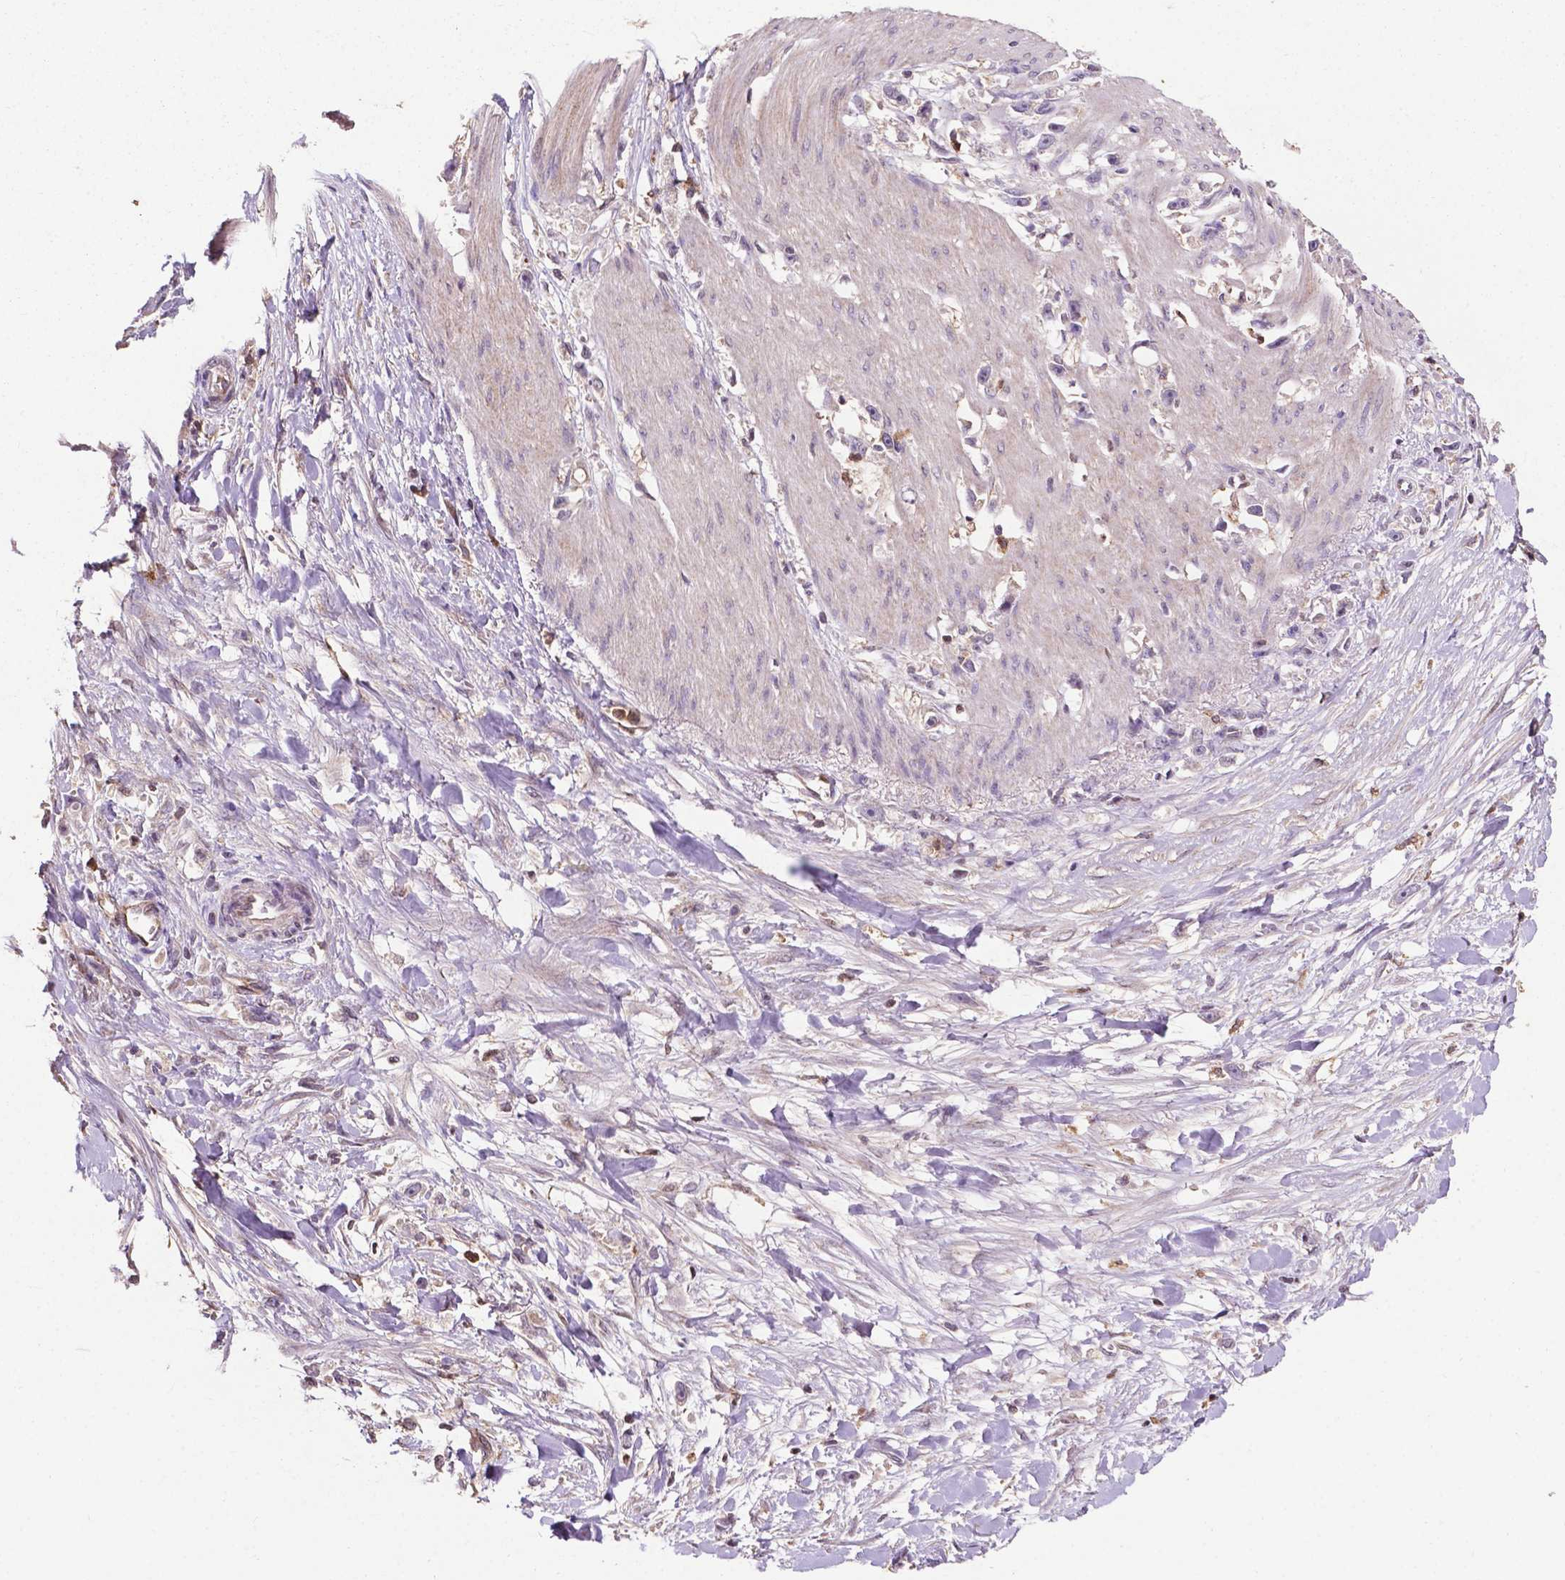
{"staining": {"intensity": "negative", "quantity": "none", "location": "none"}, "tissue": "stomach cancer", "cell_type": "Tumor cells", "image_type": "cancer", "snomed": [{"axis": "morphology", "description": "Adenocarcinoma, NOS"}, {"axis": "topography", "description": "Stomach"}], "caption": "IHC of stomach cancer demonstrates no positivity in tumor cells.", "gene": "SMAD3", "patient": {"sex": "female", "age": 59}}